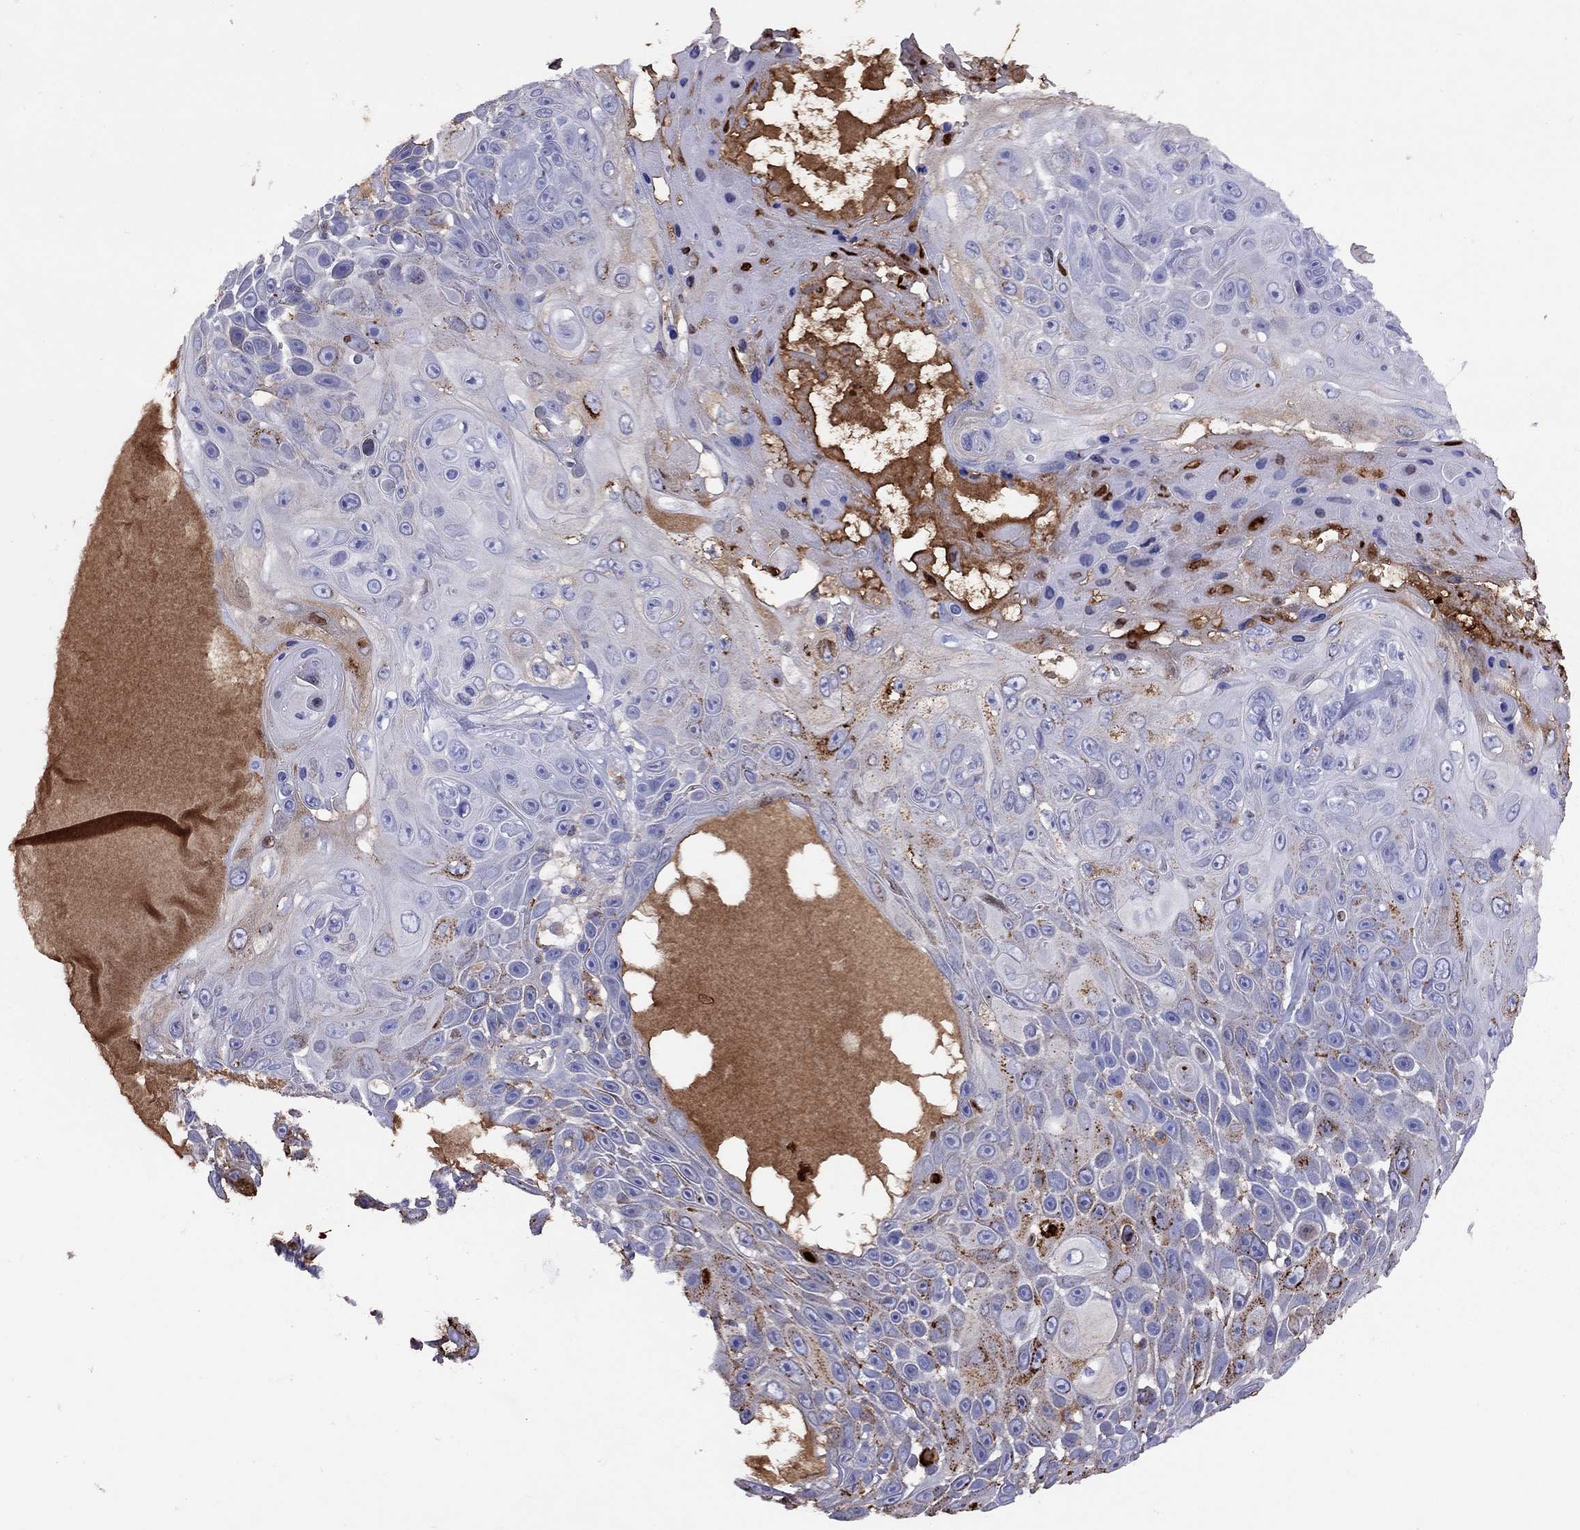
{"staining": {"intensity": "weak", "quantity": "<25%", "location": "cytoplasmic/membranous"}, "tissue": "skin cancer", "cell_type": "Tumor cells", "image_type": "cancer", "snomed": [{"axis": "morphology", "description": "Squamous cell carcinoma, NOS"}, {"axis": "topography", "description": "Skin"}], "caption": "A photomicrograph of human skin cancer is negative for staining in tumor cells. (Brightfield microscopy of DAB (3,3'-diaminobenzidine) immunohistochemistry at high magnification).", "gene": "SERPINA3", "patient": {"sex": "male", "age": 82}}